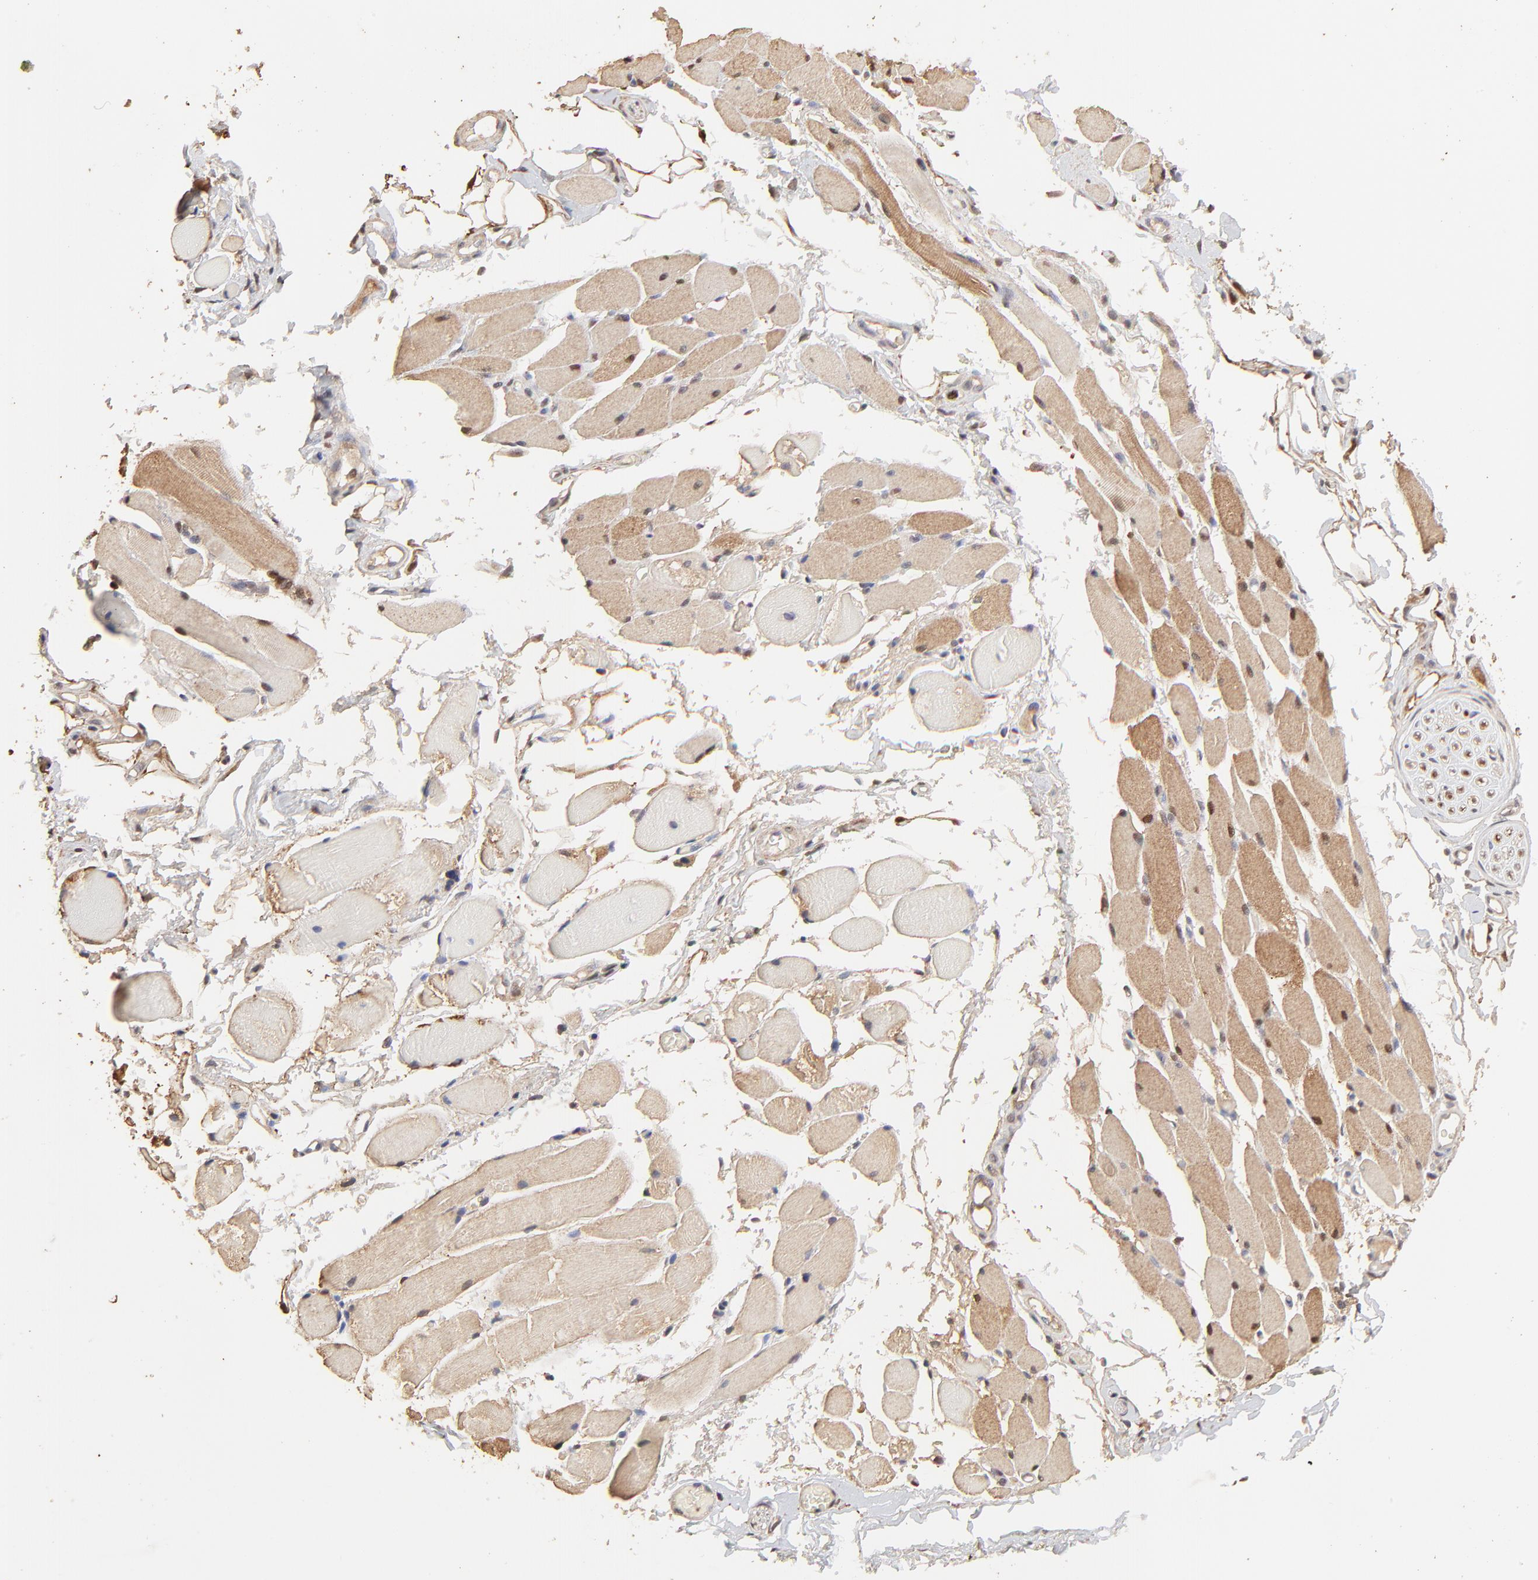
{"staining": {"intensity": "moderate", "quantity": ">75%", "location": "cytoplasmic/membranous,nuclear"}, "tissue": "adipose tissue", "cell_type": "Adipocytes", "image_type": "normal", "snomed": [{"axis": "morphology", "description": "Normal tissue, NOS"}, {"axis": "morphology", "description": "Squamous cell carcinoma, NOS"}, {"axis": "topography", "description": "Skeletal muscle"}, {"axis": "topography", "description": "Soft tissue"}, {"axis": "topography", "description": "Oral tissue"}], "caption": "There is medium levels of moderate cytoplasmic/membranous,nuclear staining in adipocytes of benign adipose tissue, as demonstrated by immunohistochemical staining (brown color).", "gene": "BIRC5", "patient": {"sex": "male", "age": 54}}